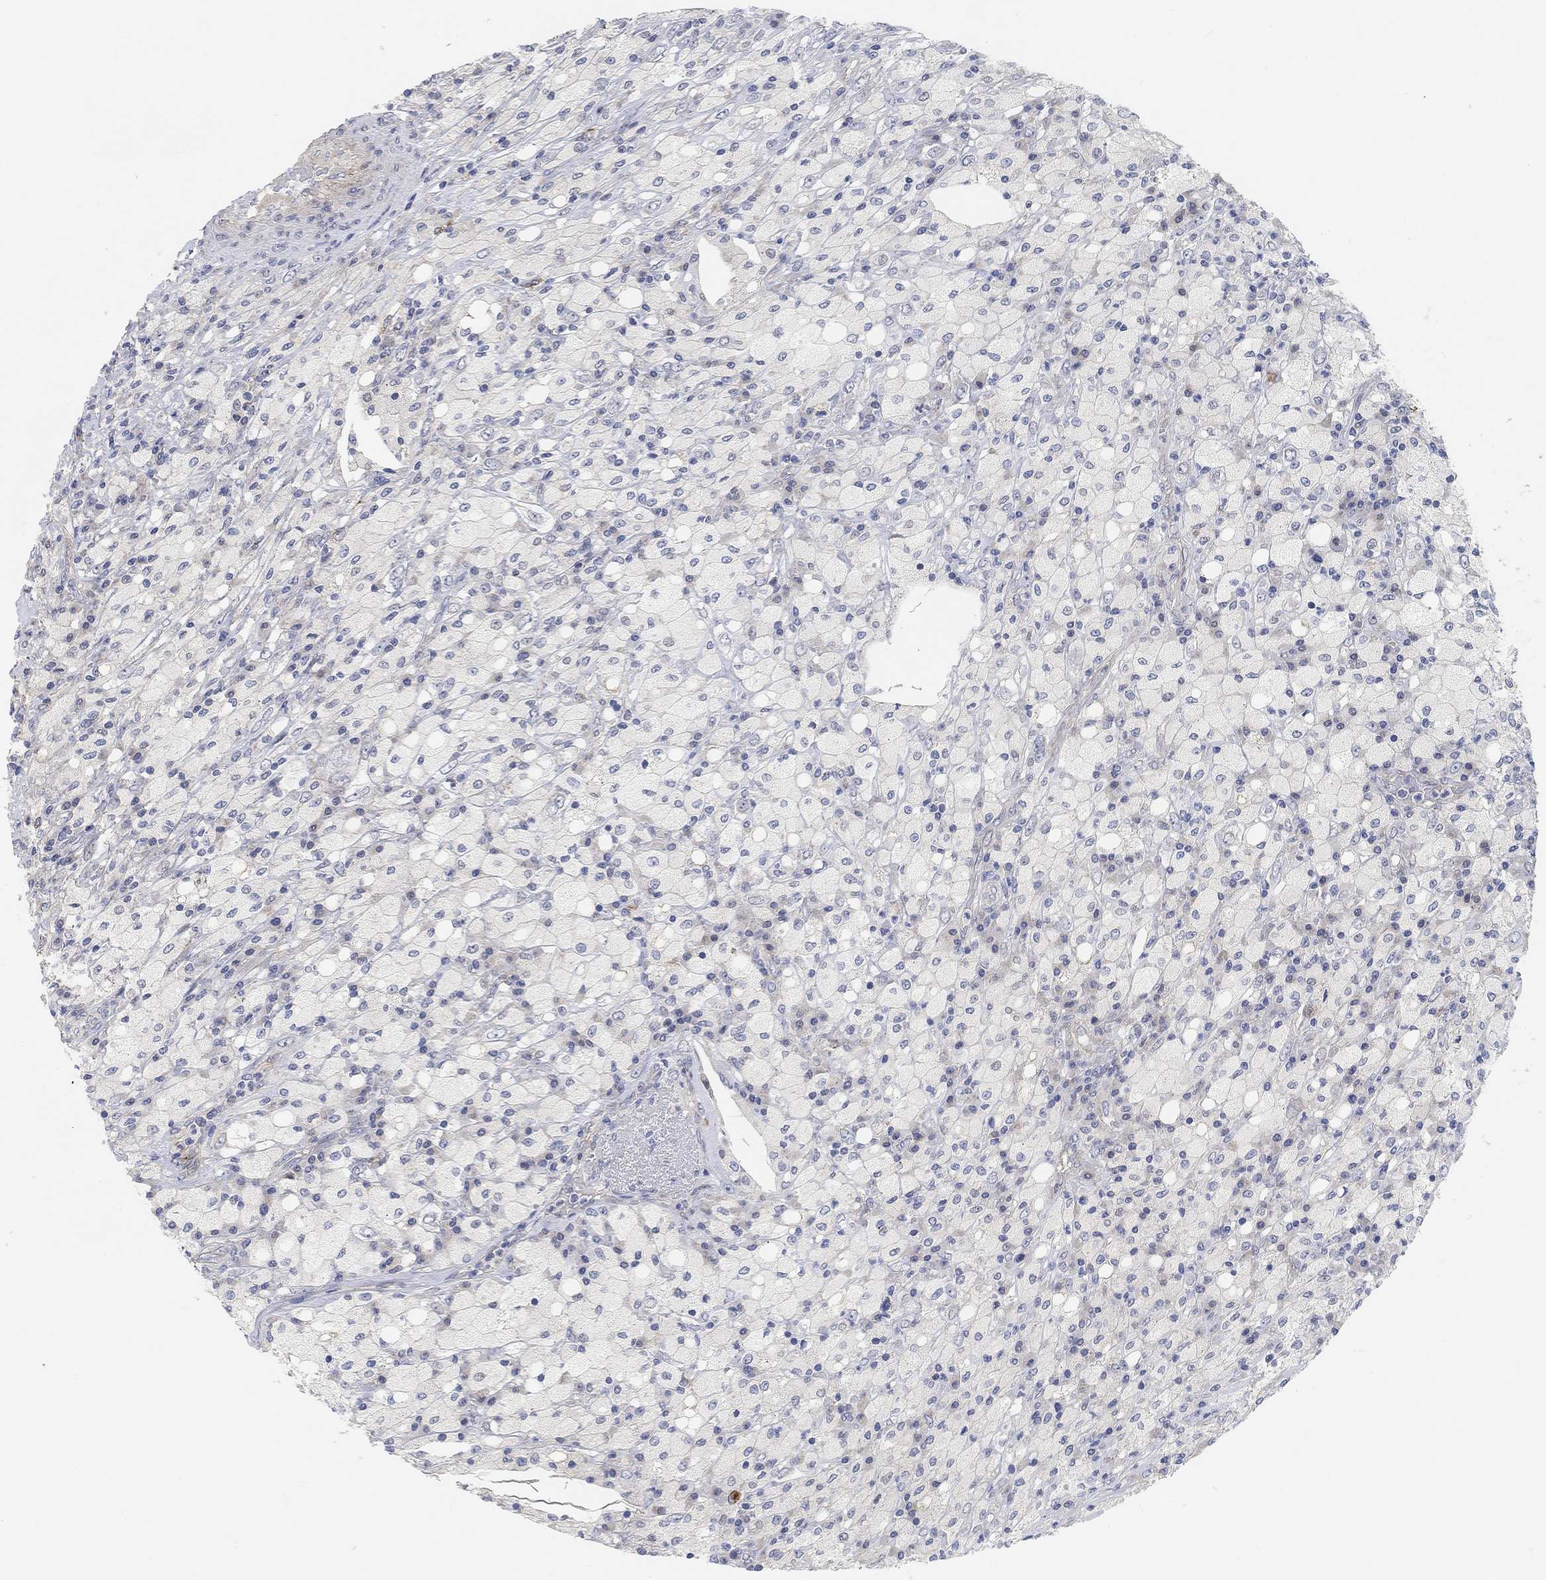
{"staining": {"intensity": "negative", "quantity": "none", "location": "none"}, "tissue": "testis cancer", "cell_type": "Tumor cells", "image_type": "cancer", "snomed": [{"axis": "morphology", "description": "Necrosis, NOS"}, {"axis": "morphology", "description": "Carcinoma, Embryonal, NOS"}, {"axis": "topography", "description": "Testis"}], "caption": "The micrograph exhibits no significant positivity in tumor cells of testis cancer. (DAB immunohistochemistry visualized using brightfield microscopy, high magnification).", "gene": "HCRTR1", "patient": {"sex": "male", "age": 19}}